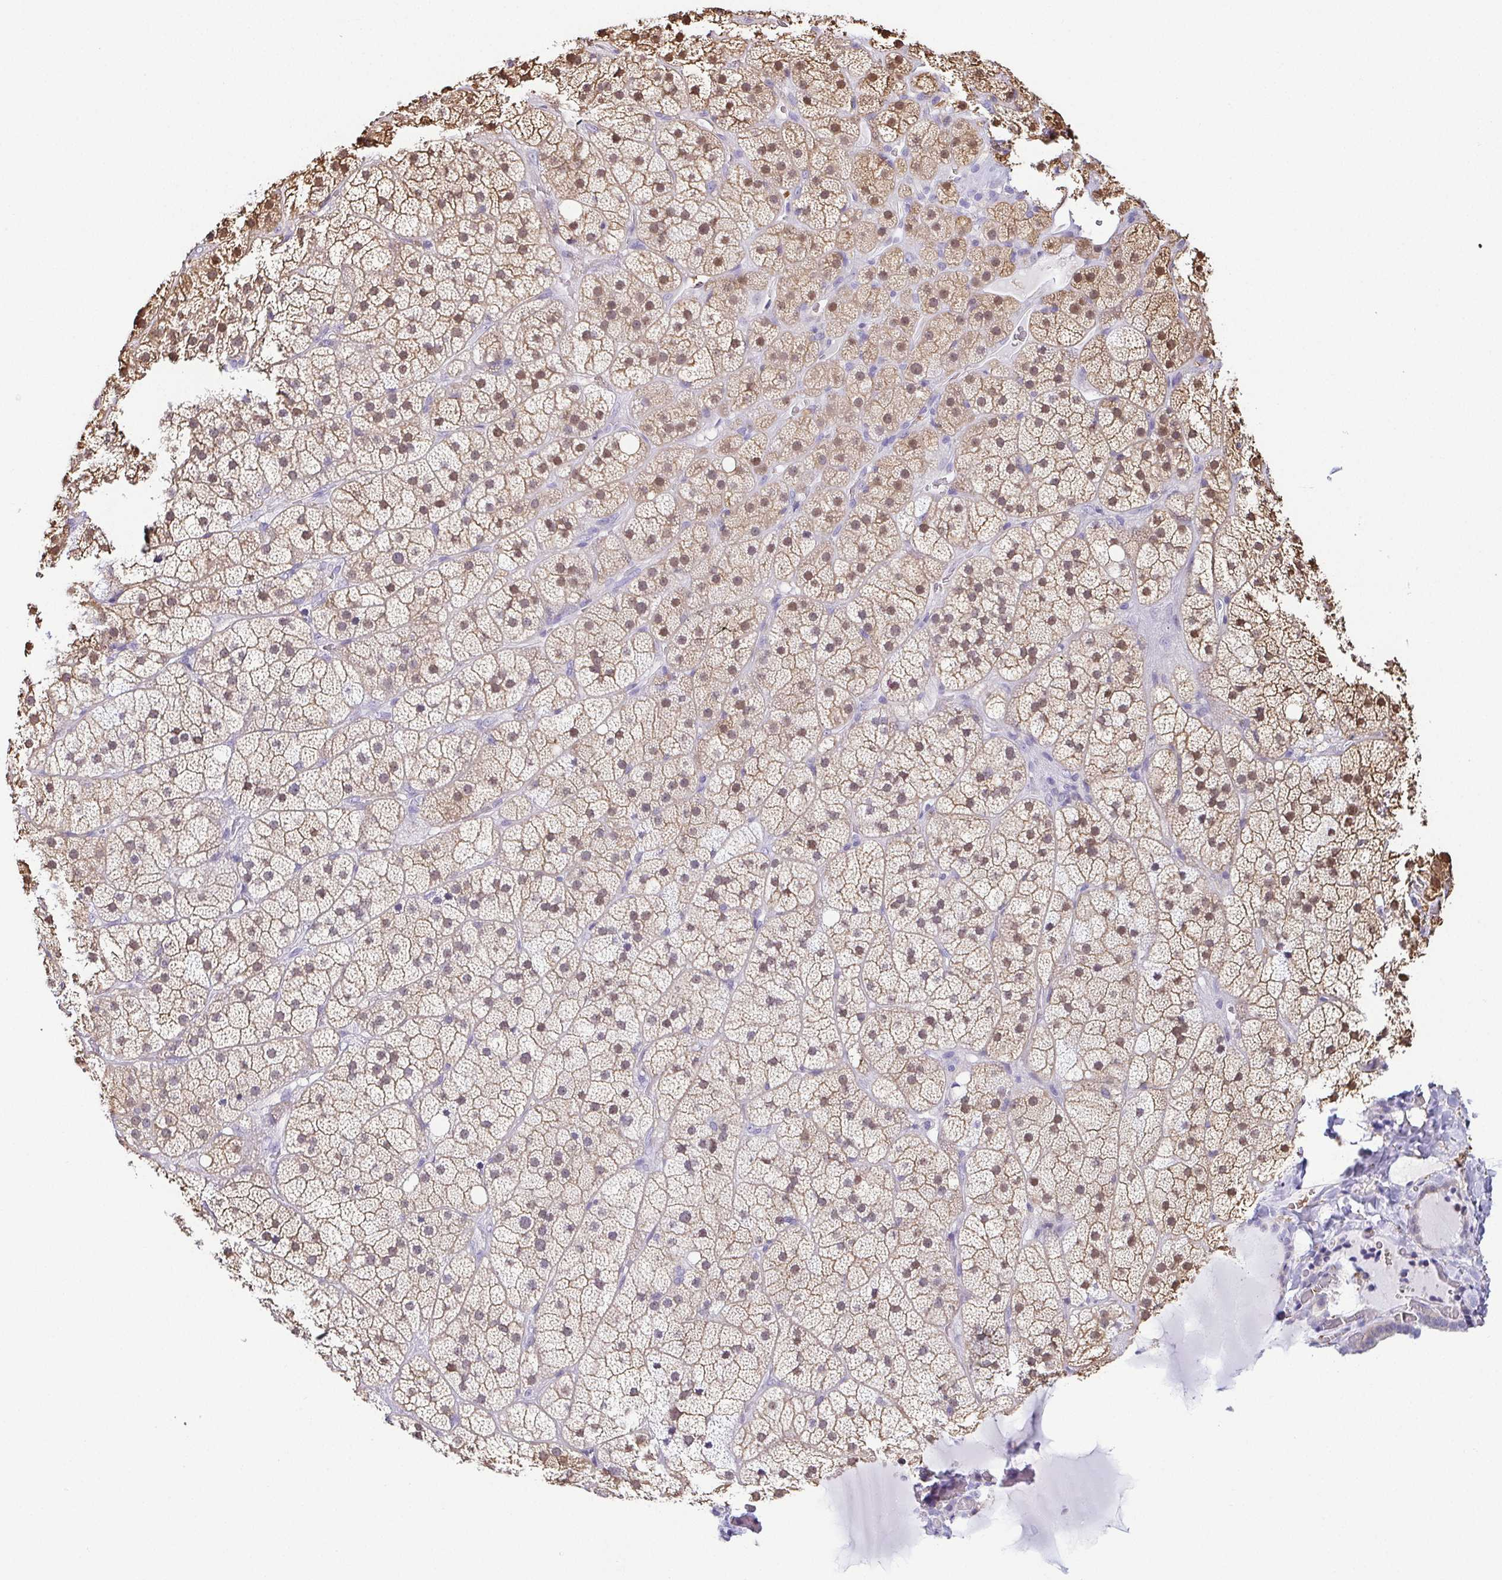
{"staining": {"intensity": "moderate", "quantity": "25%-75%", "location": "cytoplasmic/membranous,nuclear"}, "tissue": "adrenal gland", "cell_type": "Glandular cells", "image_type": "normal", "snomed": [{"axis": "morphology", "description": "Normal tissue, NOS"}, {"axis": "topography", "description": "Adrenal gland"}], "caption": "The micrograph demonstrates staining of benign adrenal gland, revealing moderate cytoplasmic/membranous,nuclear protein staining (brown color) within glandular cells. (DAB (3,3'-diaminobenzidine) = brown stain, brightfield microscopy at high magnification).", "gene": "FAM162B", "patient": {"sex": "male", "age": 57}}